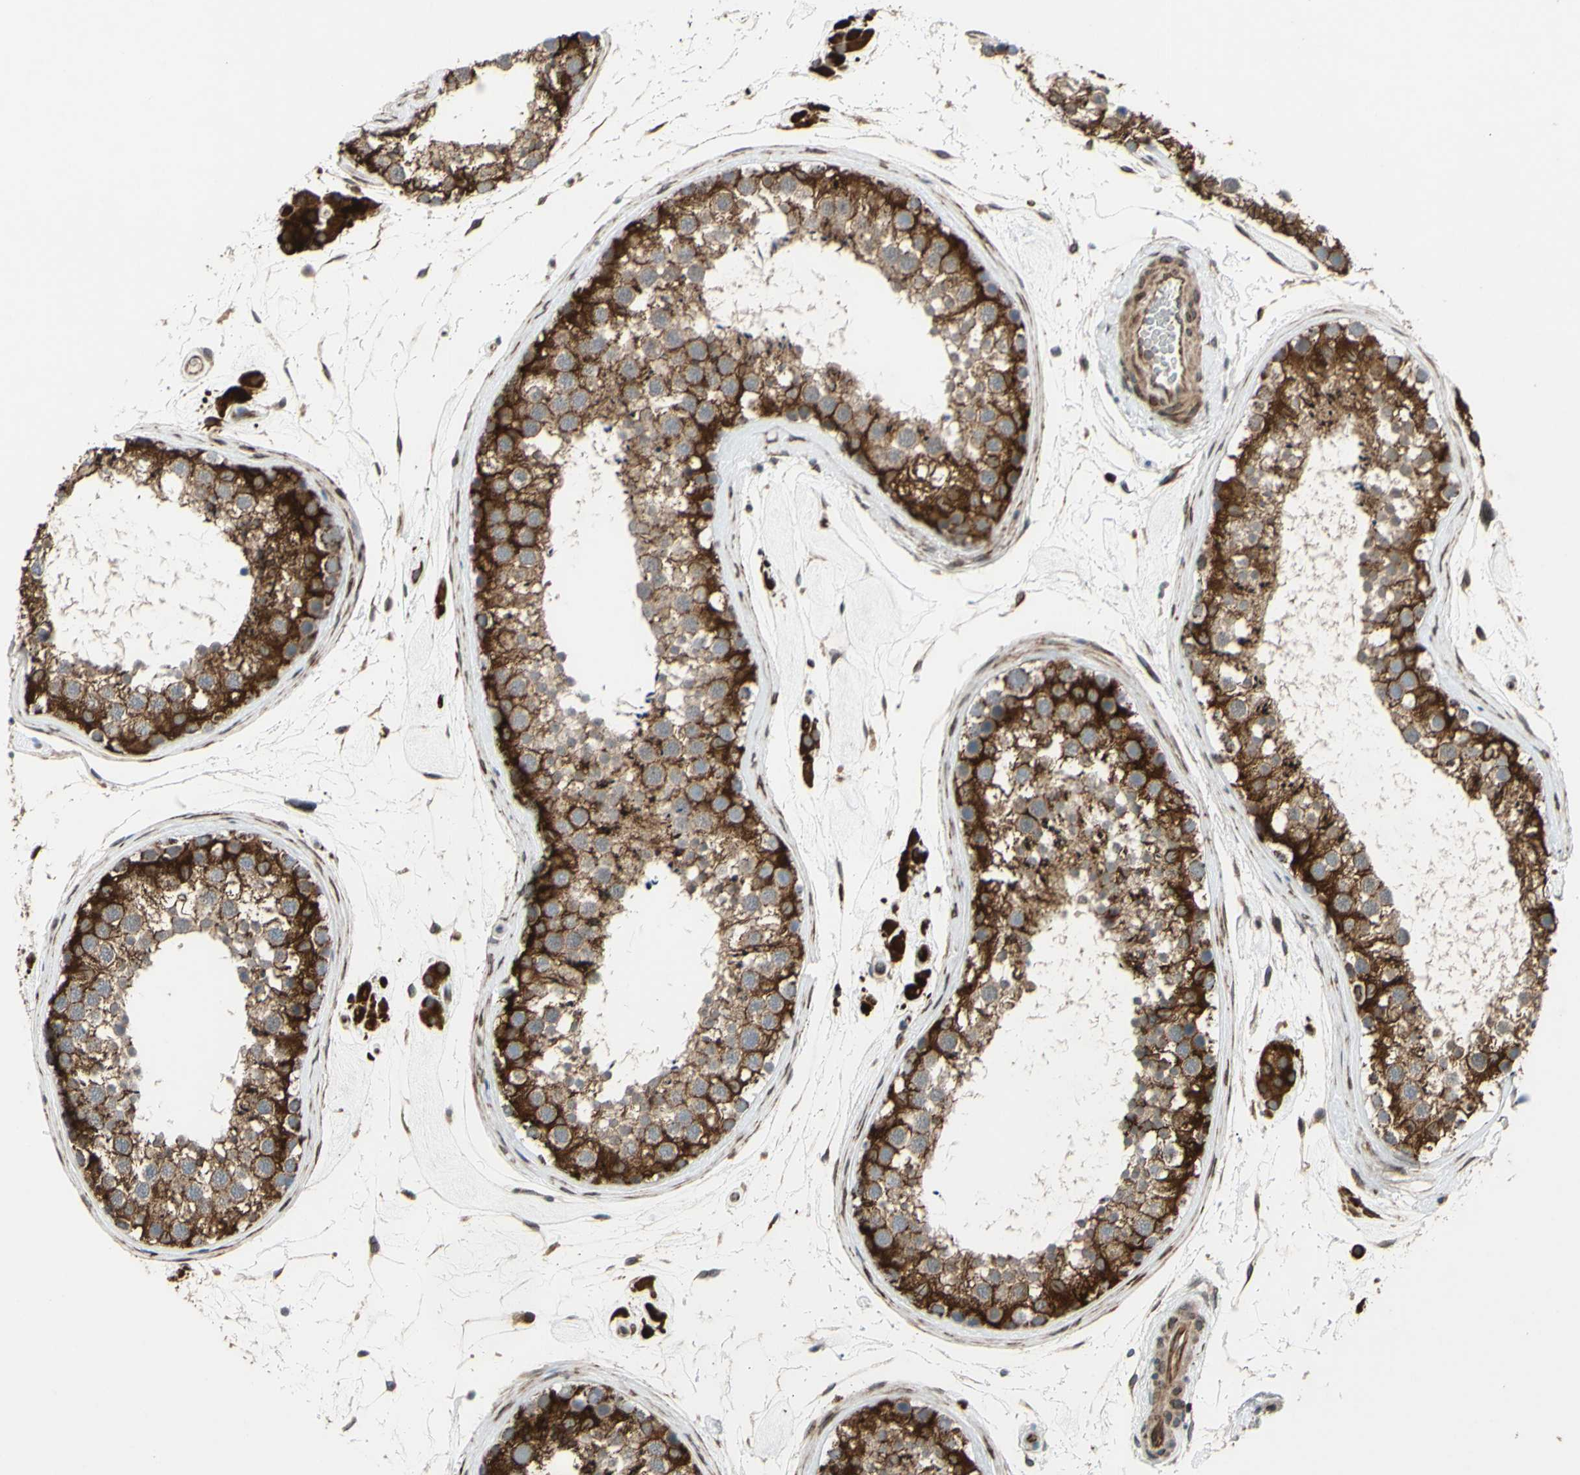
{"staining": {"intensity": "strong", "quantity": ">75%", "location": "cytoplasmic/membranous"}, "tissue": "testis", "cell_type": "Cells in seminiferous ducts", "image_type": "normal", "snomed": [{"axis": "morphology", "description": "Normal tissue, NOS"}, {"axis": "topography", "description": "Testis"}], "caption": "Immunohistochemical staining of unremarkable human testis reveals strong cytoplasmic/membranous protein positivity in about >75% of cells in seminiferous ducts. The protein of interest is shown in brown color, while the nuclei are stained blue.", "gene": "PRAF2", "patient": {"sex": "male", "age": 46}}